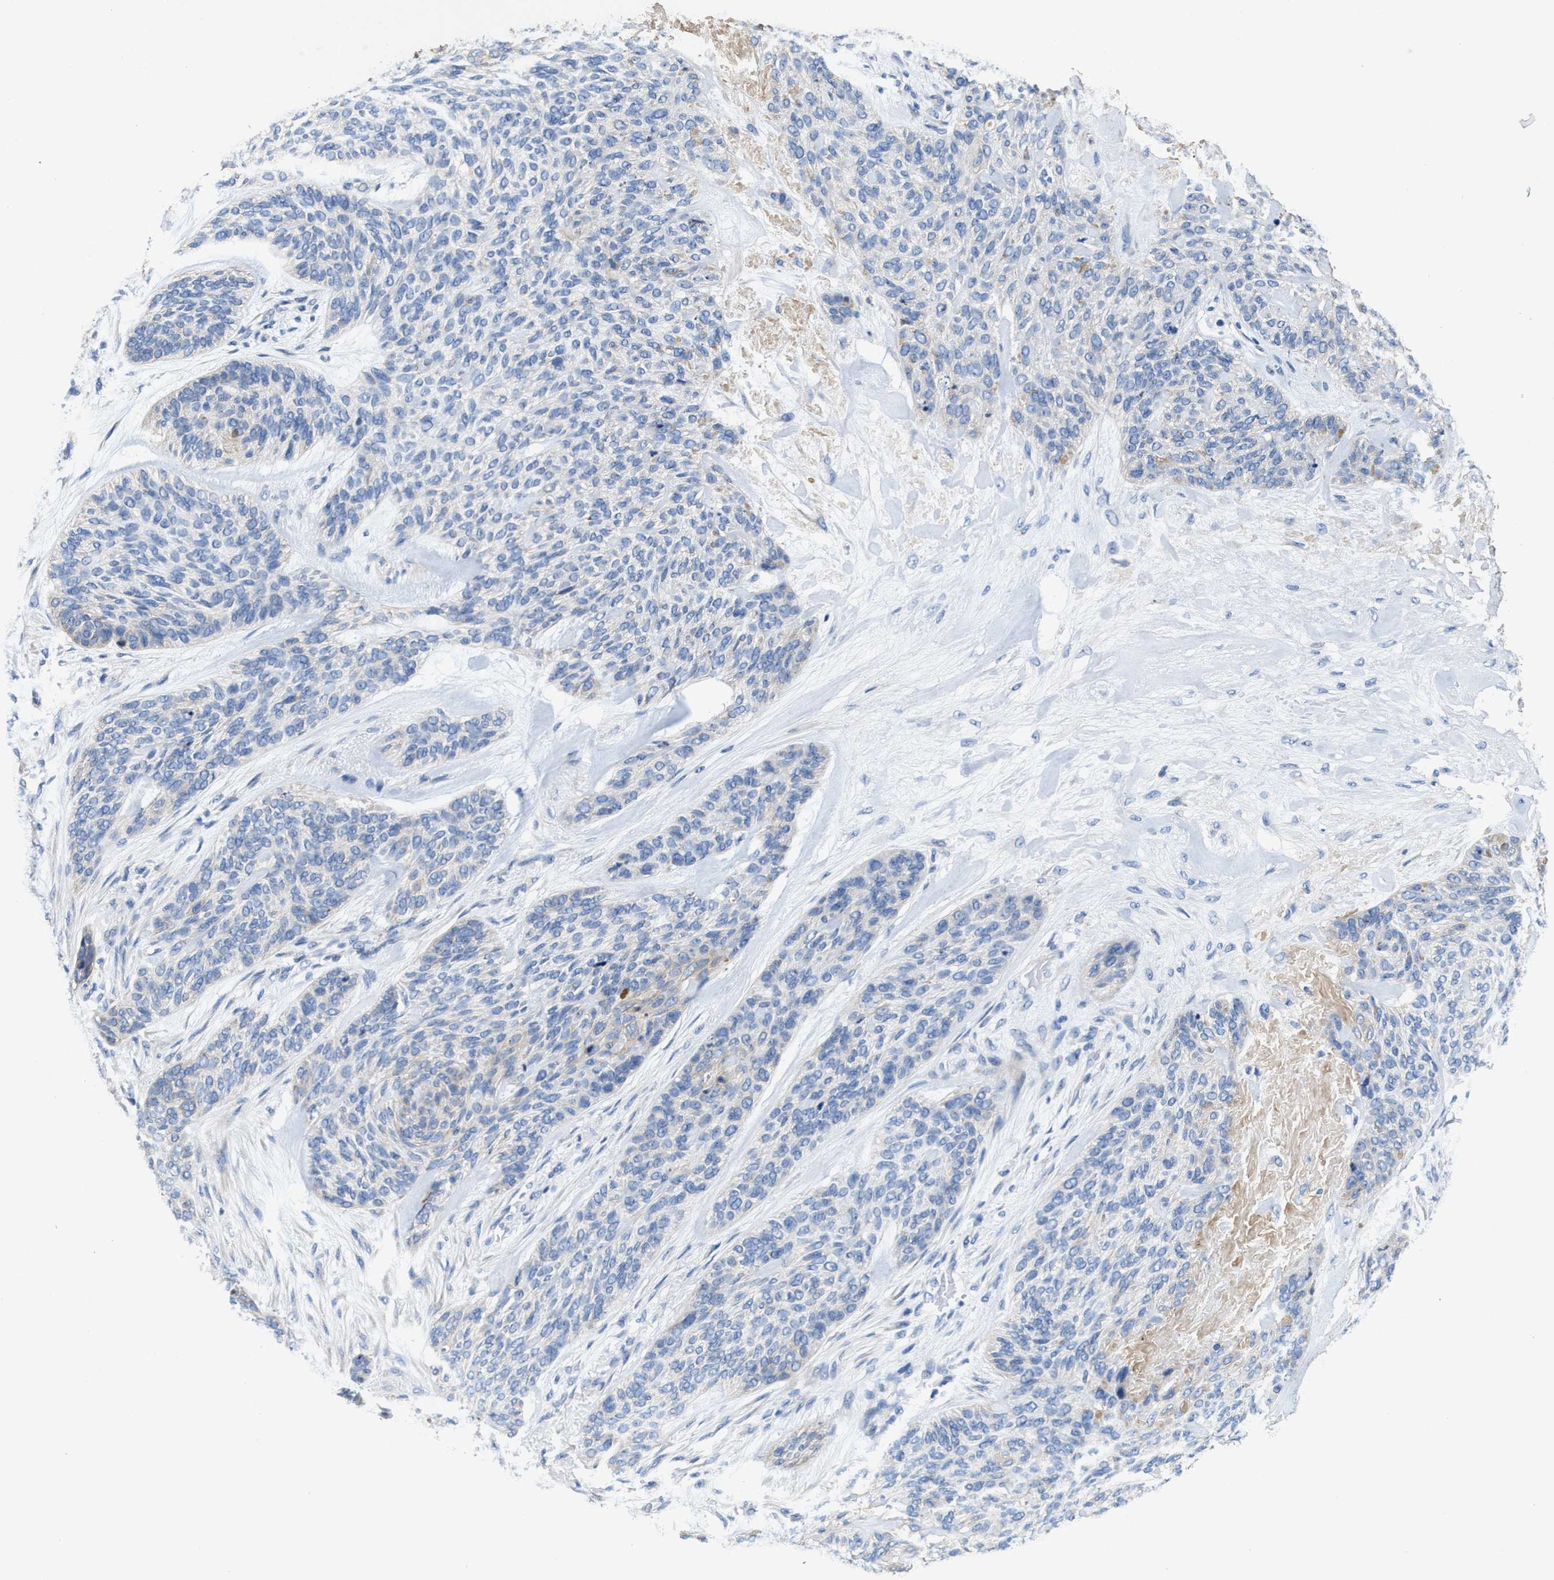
{"staining": {"intensity": "negative", "quantity": "none", "location": "none"}, "tissue": "skin cancer", "cell_type": "Tumor cells", "image_type": "cancer", "snomed": [{"axis": "morphology", "description": "Basal cell carcinoma"}, {"axis": "topography", "description": "Skin"}], "caption": "IHC of basal cell carcinoma (skin) reveals no expression in tumor cells.", "gene": "PEG10", "patient": {"sex": "male", "age": 55}}